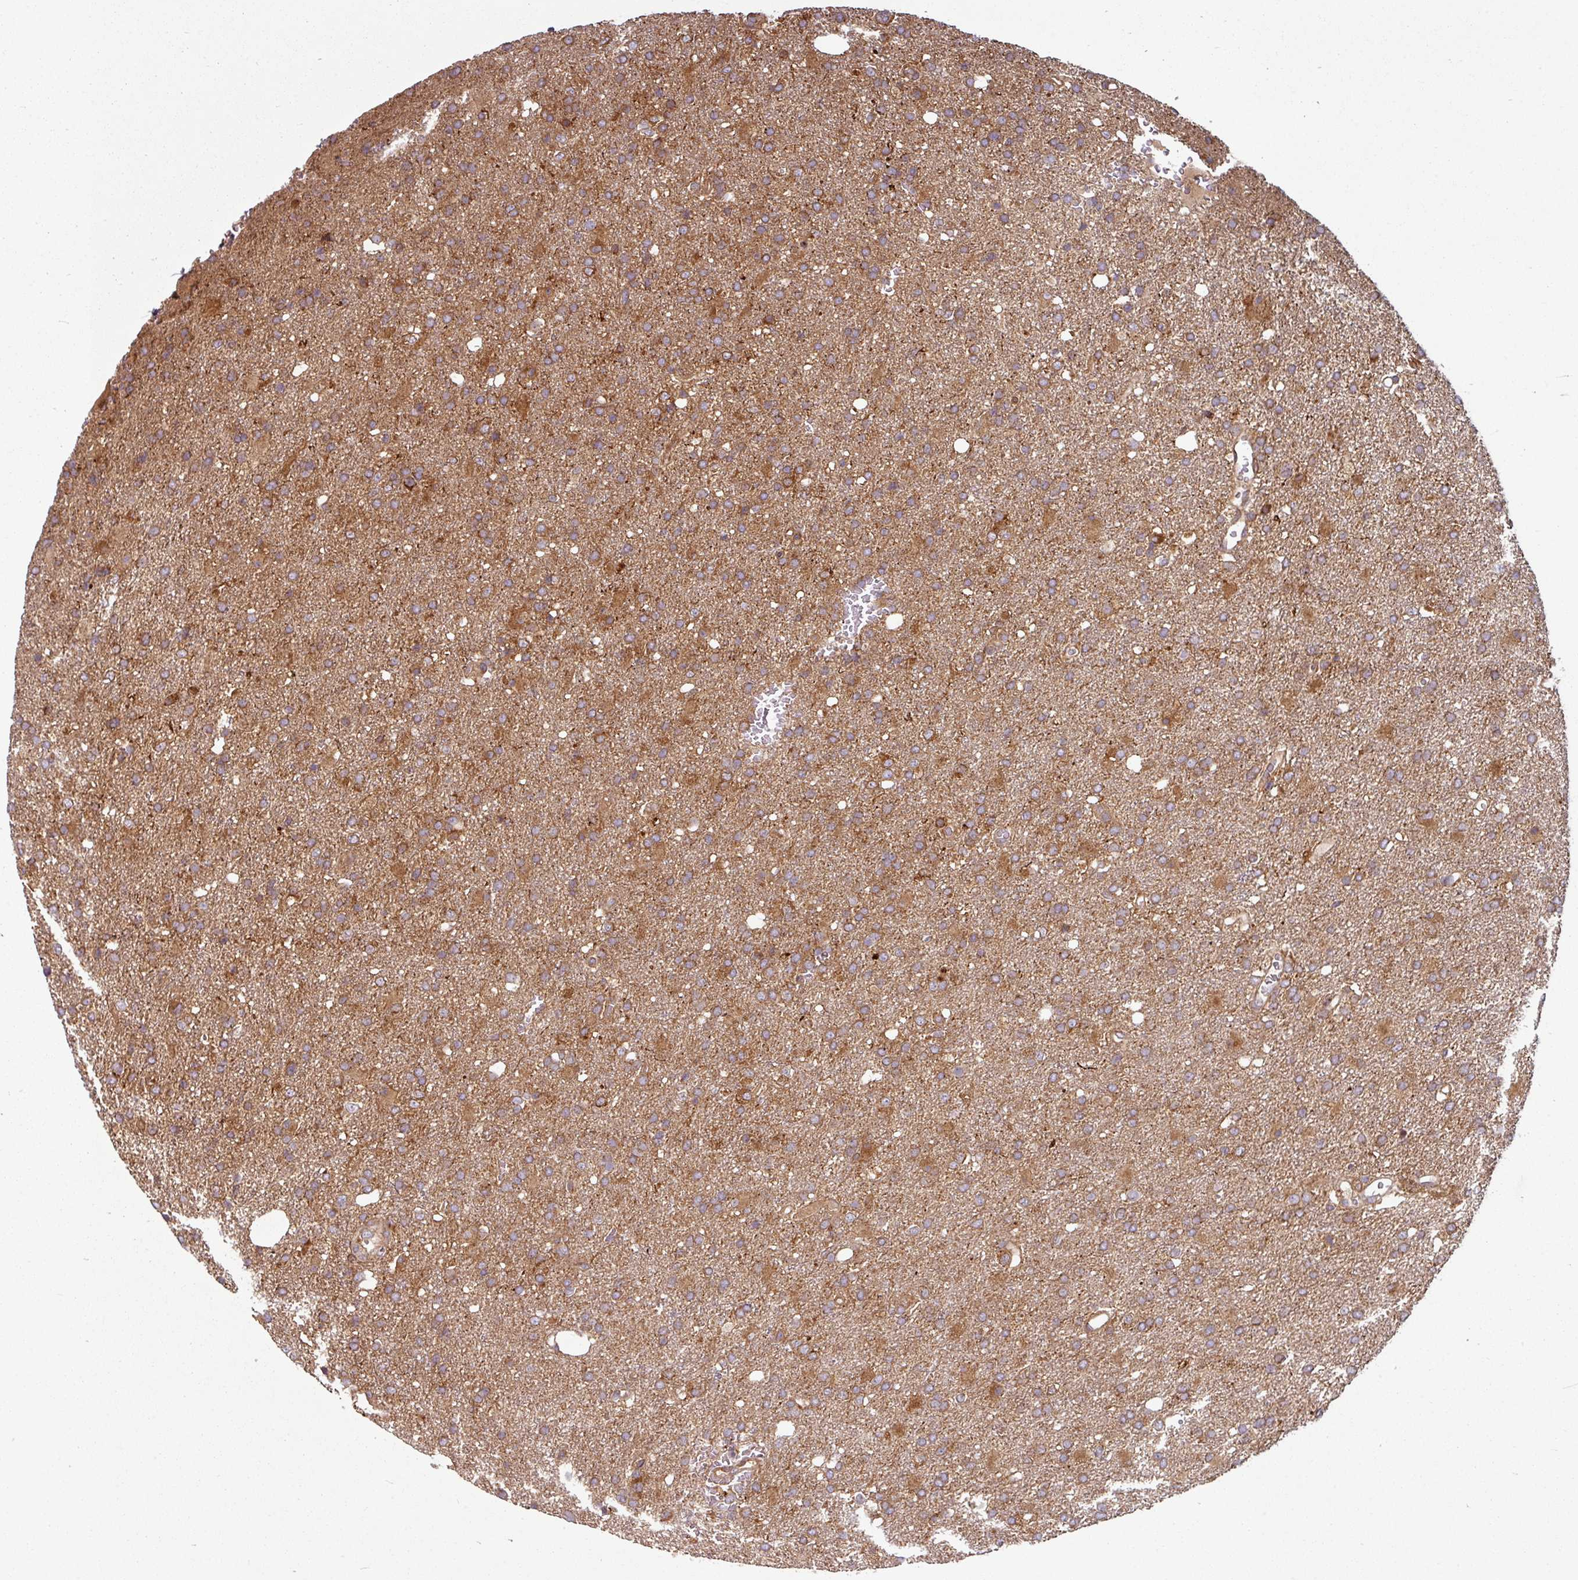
{"staining": {"intensity": "moderate", "quantity": ">75%", "location": "cytoplasmic/membranous"}, "tissue": "glioma", "cell_type": "Tumor cells", "image_type": "cancer", "snomed": [{"axis": "morphology", "description": "Glioma, malignant, High grade"}, {"axis": "topography", "description": "Brain"}], "caption": "A brown stain labels moderate cytoplasmic/membranous positivity of a protein in glioma tumor cells.", "gene": "RAB5A", "patient": {"sex": "female", "age": 74}}